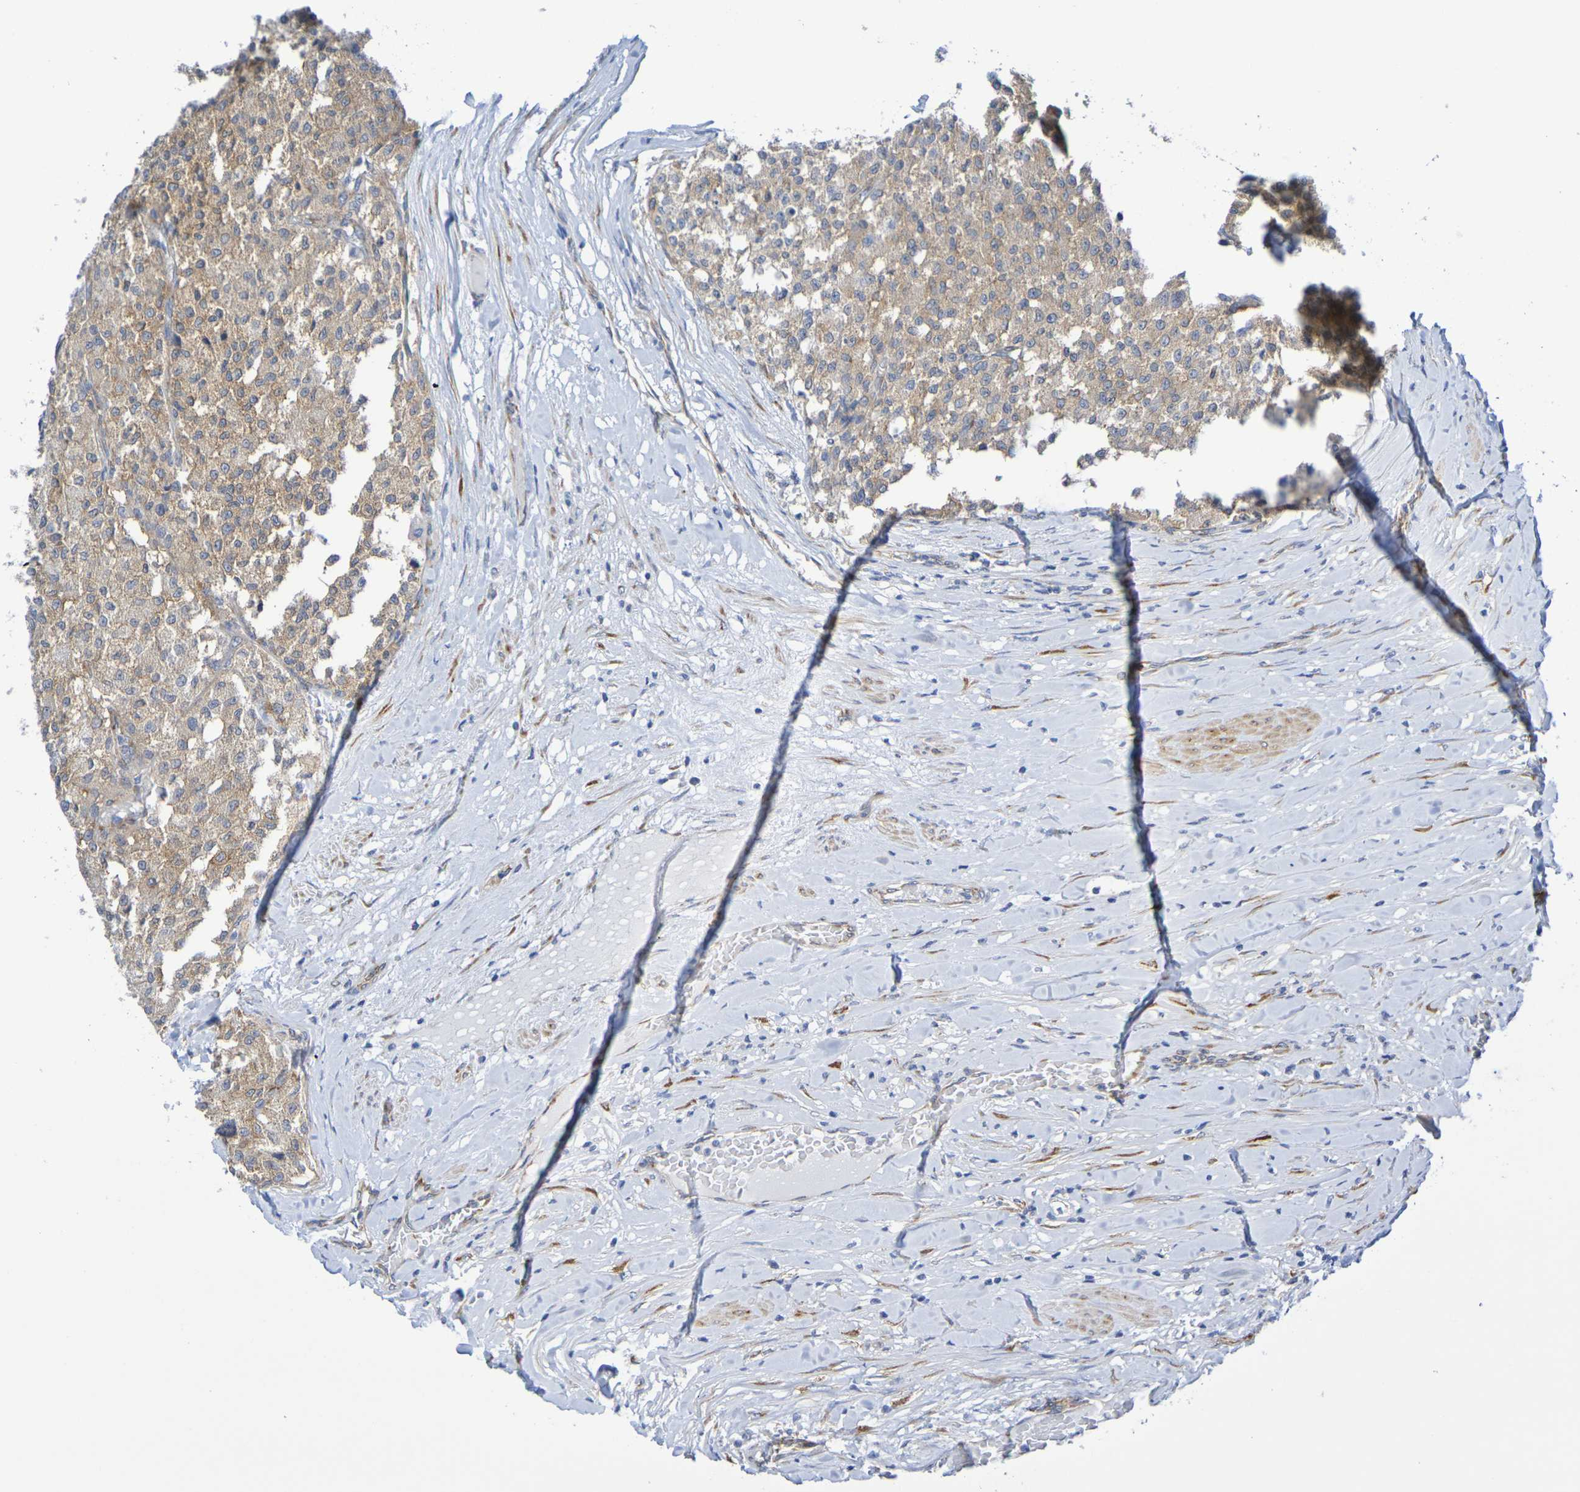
{"staining": {"intensity": "moderate", "quantity": ">75%", "location": "cytoplasmic/membranous"}, "tissue": "testis cancer", "cell_type": "Tumor cells", "image_type": "cancer", "snomed": [{"axis": "morphology", "description": "Seminoma, NOS"}, {"axis": "topography", "description": "Testis"}], "caption": "Testis cancer (seminoma) stained for a protein demonstrates moderate cytoplasmic/membranous positivity in tumor cells.", "gene": "TMCC3", "patient": {"sex": "male", "age": 59}}